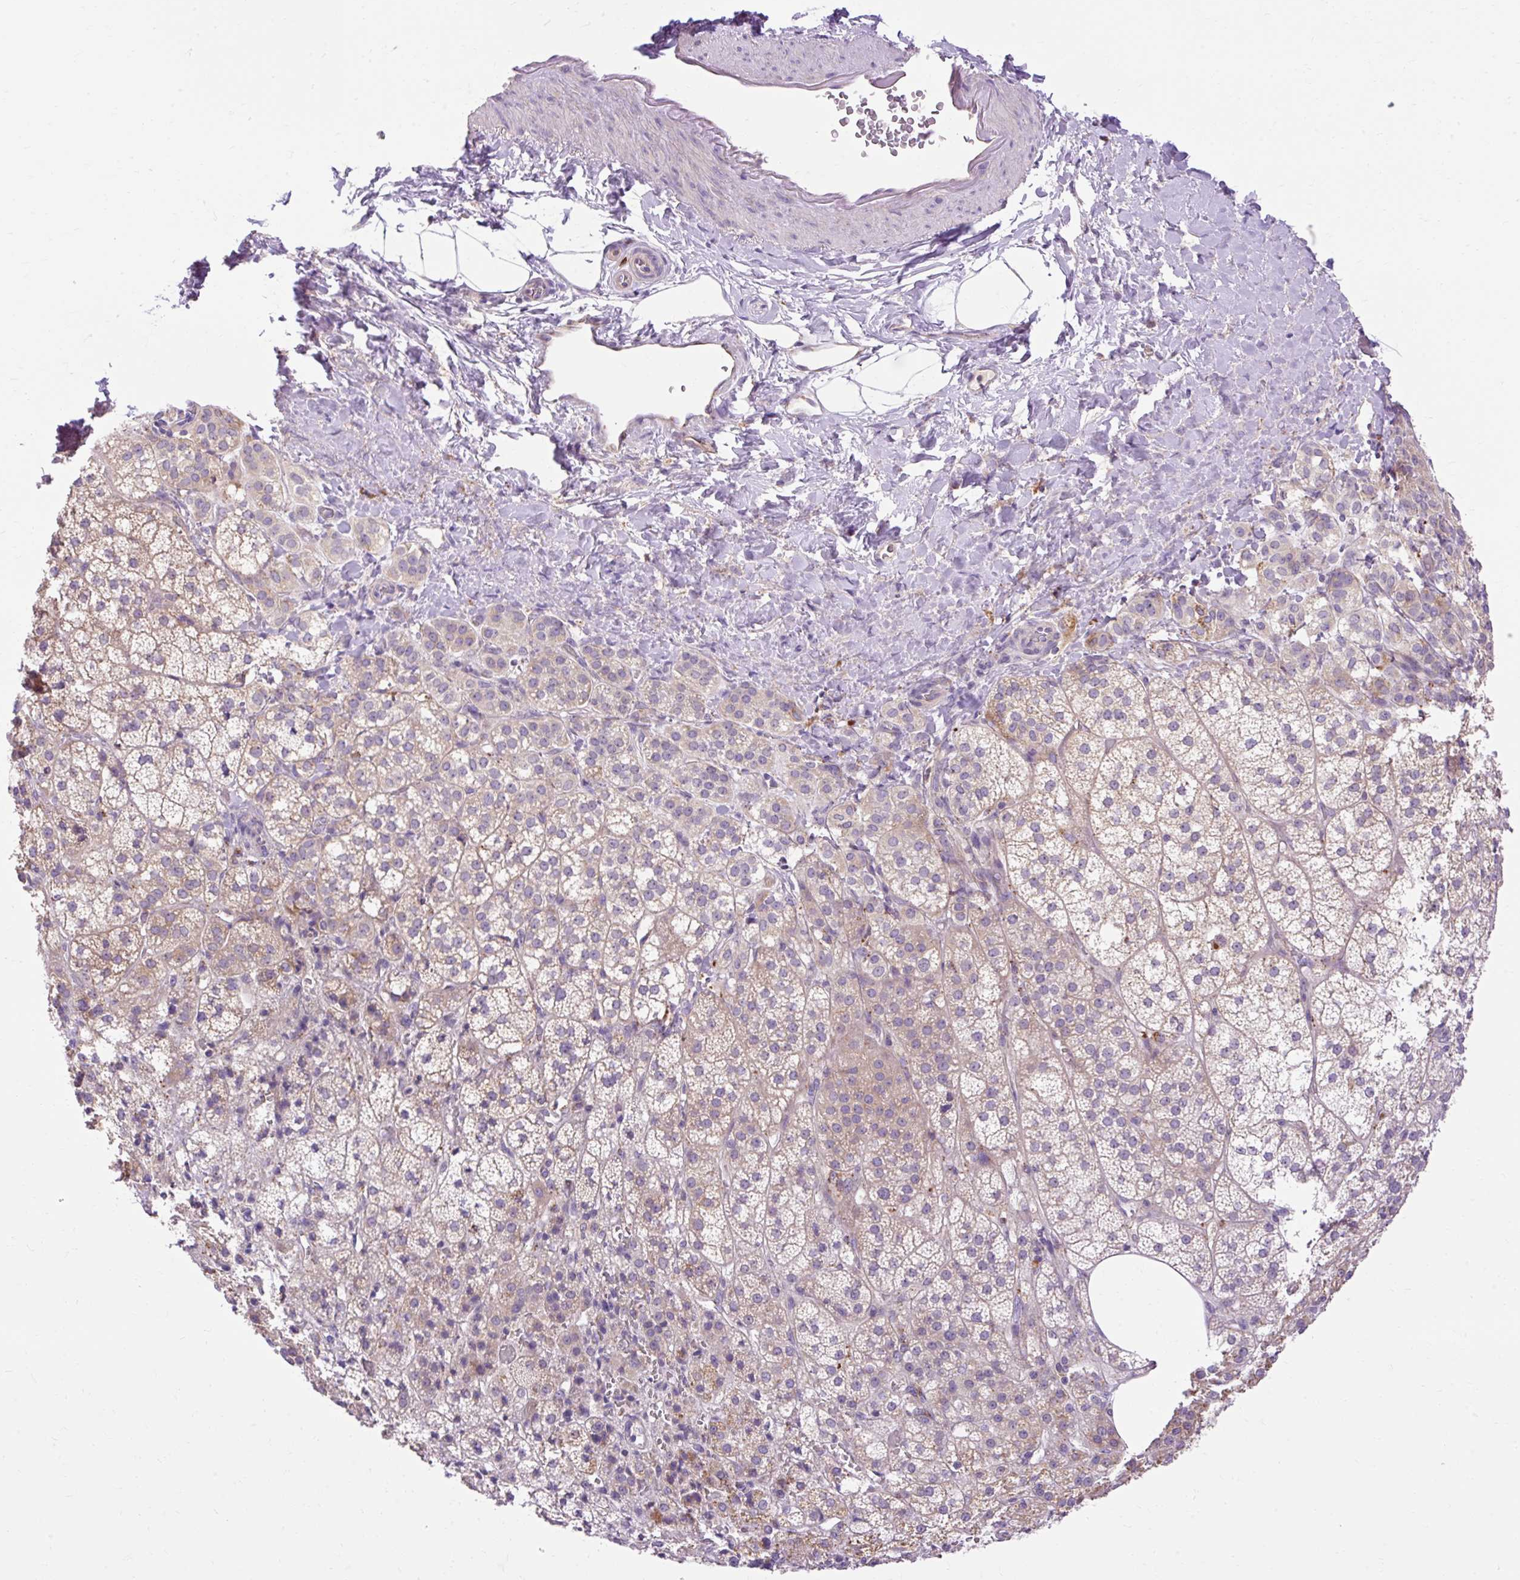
{"staining": {"intensity": "moderate", "quantity": "25%-75%", "location": "cytoplasmic/membranous"}, "tissue": "adrenal gland", "cell_type": "Glandular cells", "image_type": "normal", "snomed": [{"axis": "morphology", "description": "Normal tissue, NOS"}, {"axis": "topography", "description": "Adrenal gland"}], "caption": "This photomicrograph shows immunohistochemistry (IHC) staining of normal adrenal gland, with medium moderate cytoplasmic/membranous staining in approximately 25%-75% of glandular cells.", "gene": "HEXB", "patient": {"sex": "female", "age": 60}}